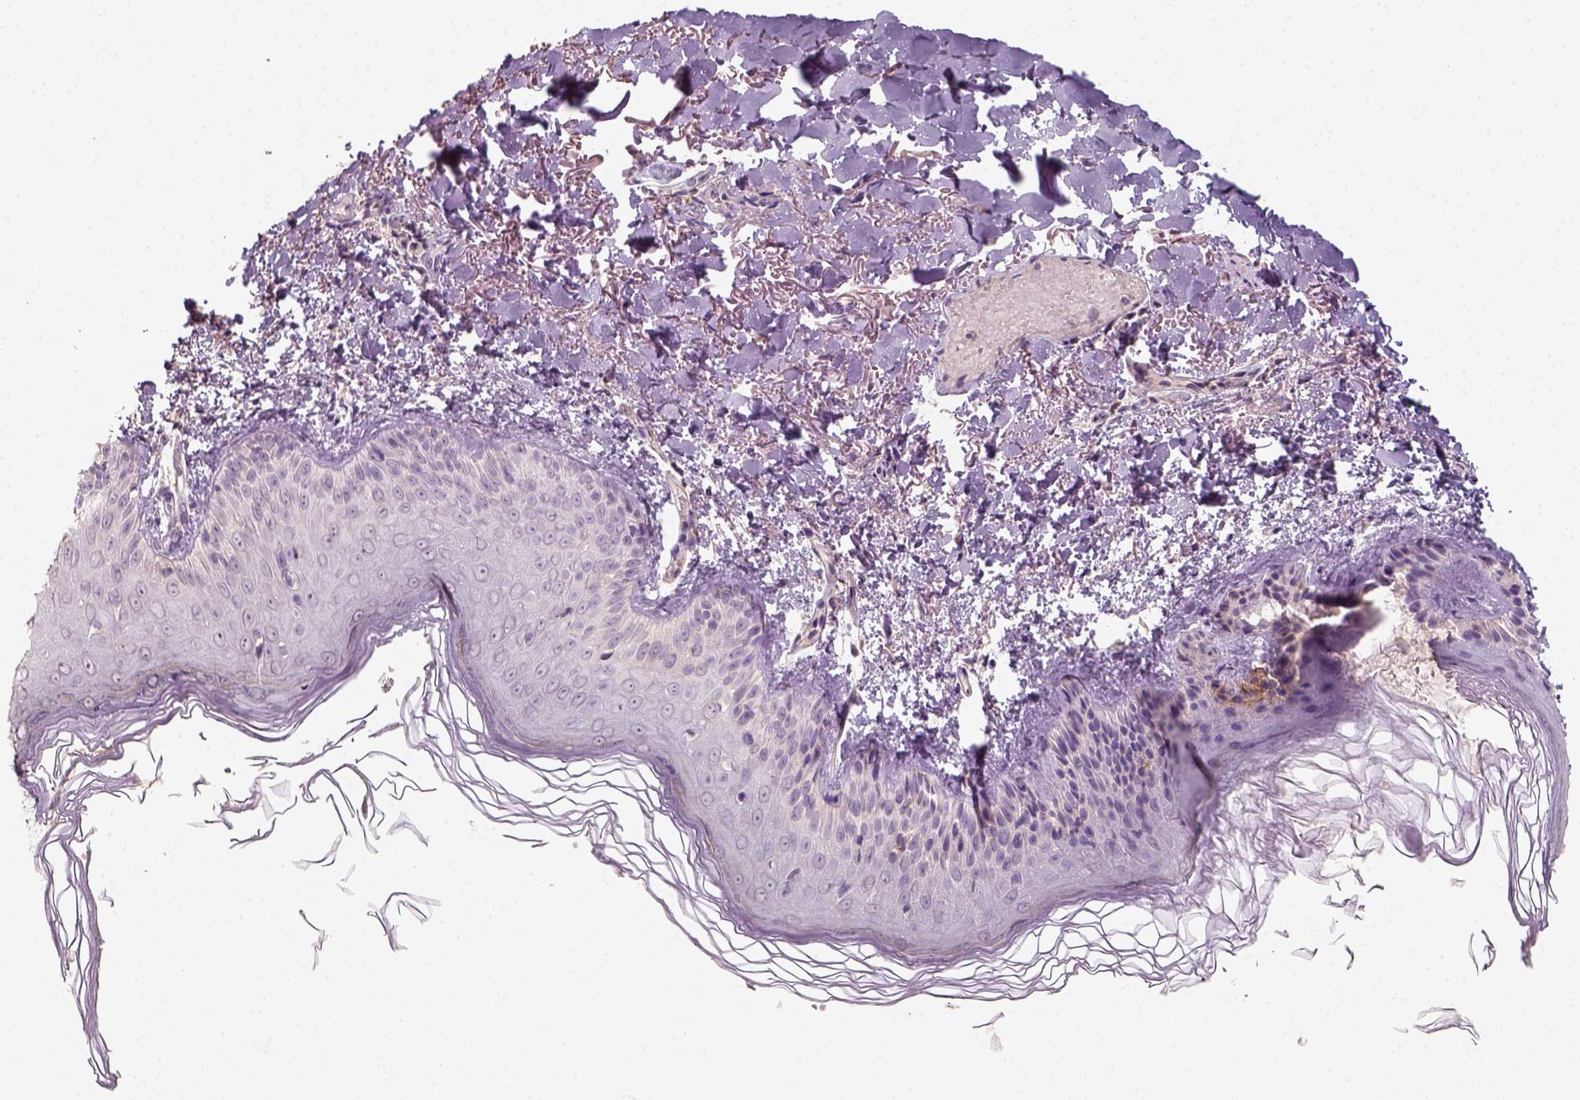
{"staining": {"intensity": "negative", "quantity": "none", "location": "none"}, "tissue": "skin cancer", "cell_type": "Tumor cells", "image_type": "cancer", "snomed": [{"axis": "morphology", "description": "Basal cell carcinoma"}, {"axis": "topography", "description": "Skin"}], "caption": "The histopathology image shows no staining of tumor cells in skin cancer (basal cell carcinoma). (DAB (3,3'-diaminobenzidine) immunohistochemistry with hematoxylin counter stain).", "gene": "AQP9", "patient": {"sex": "male", "age": 78}}